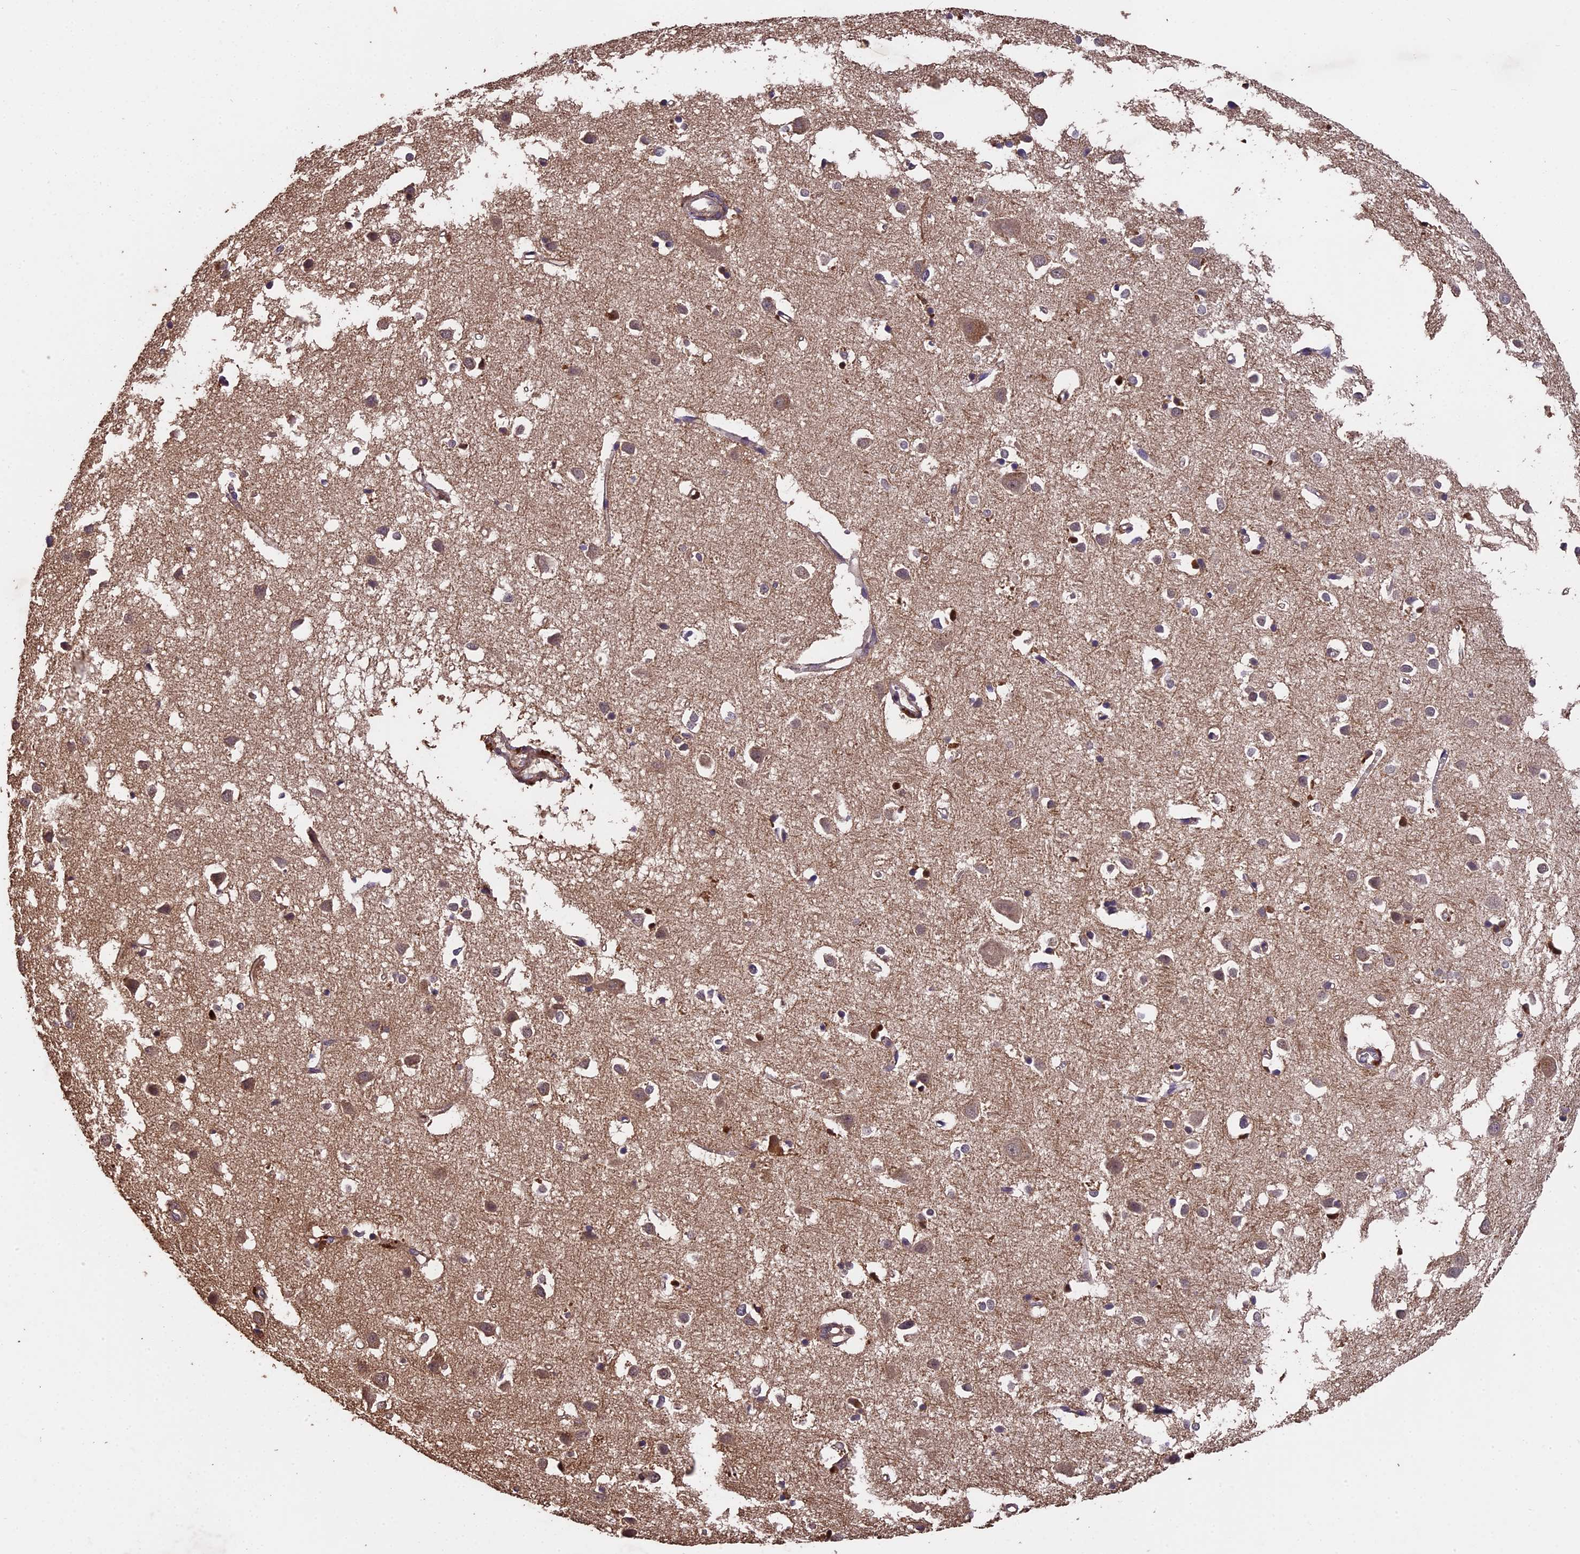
{"staining": {"intensity": "moderate", "quantity": "25%-75%", "location": "cytoplasmic/membranous"}, "tissue": "cerebral cortex", "cell_type": "Endothelial cells", "image_type": "normal", "snomed": [{"axis": "morphology", "description": "Normal tissue, NOS"}, {"axis": "topography", "description": "Cerebral cortex"}], "caption": "A micrograph of human cerebral cortex stained for a protein demonstrates moderate cytoplasmic/membranous brown staining in endothelial cells.", "gene": "CHD9", "patient": {"sex": "female", "age": 64}}